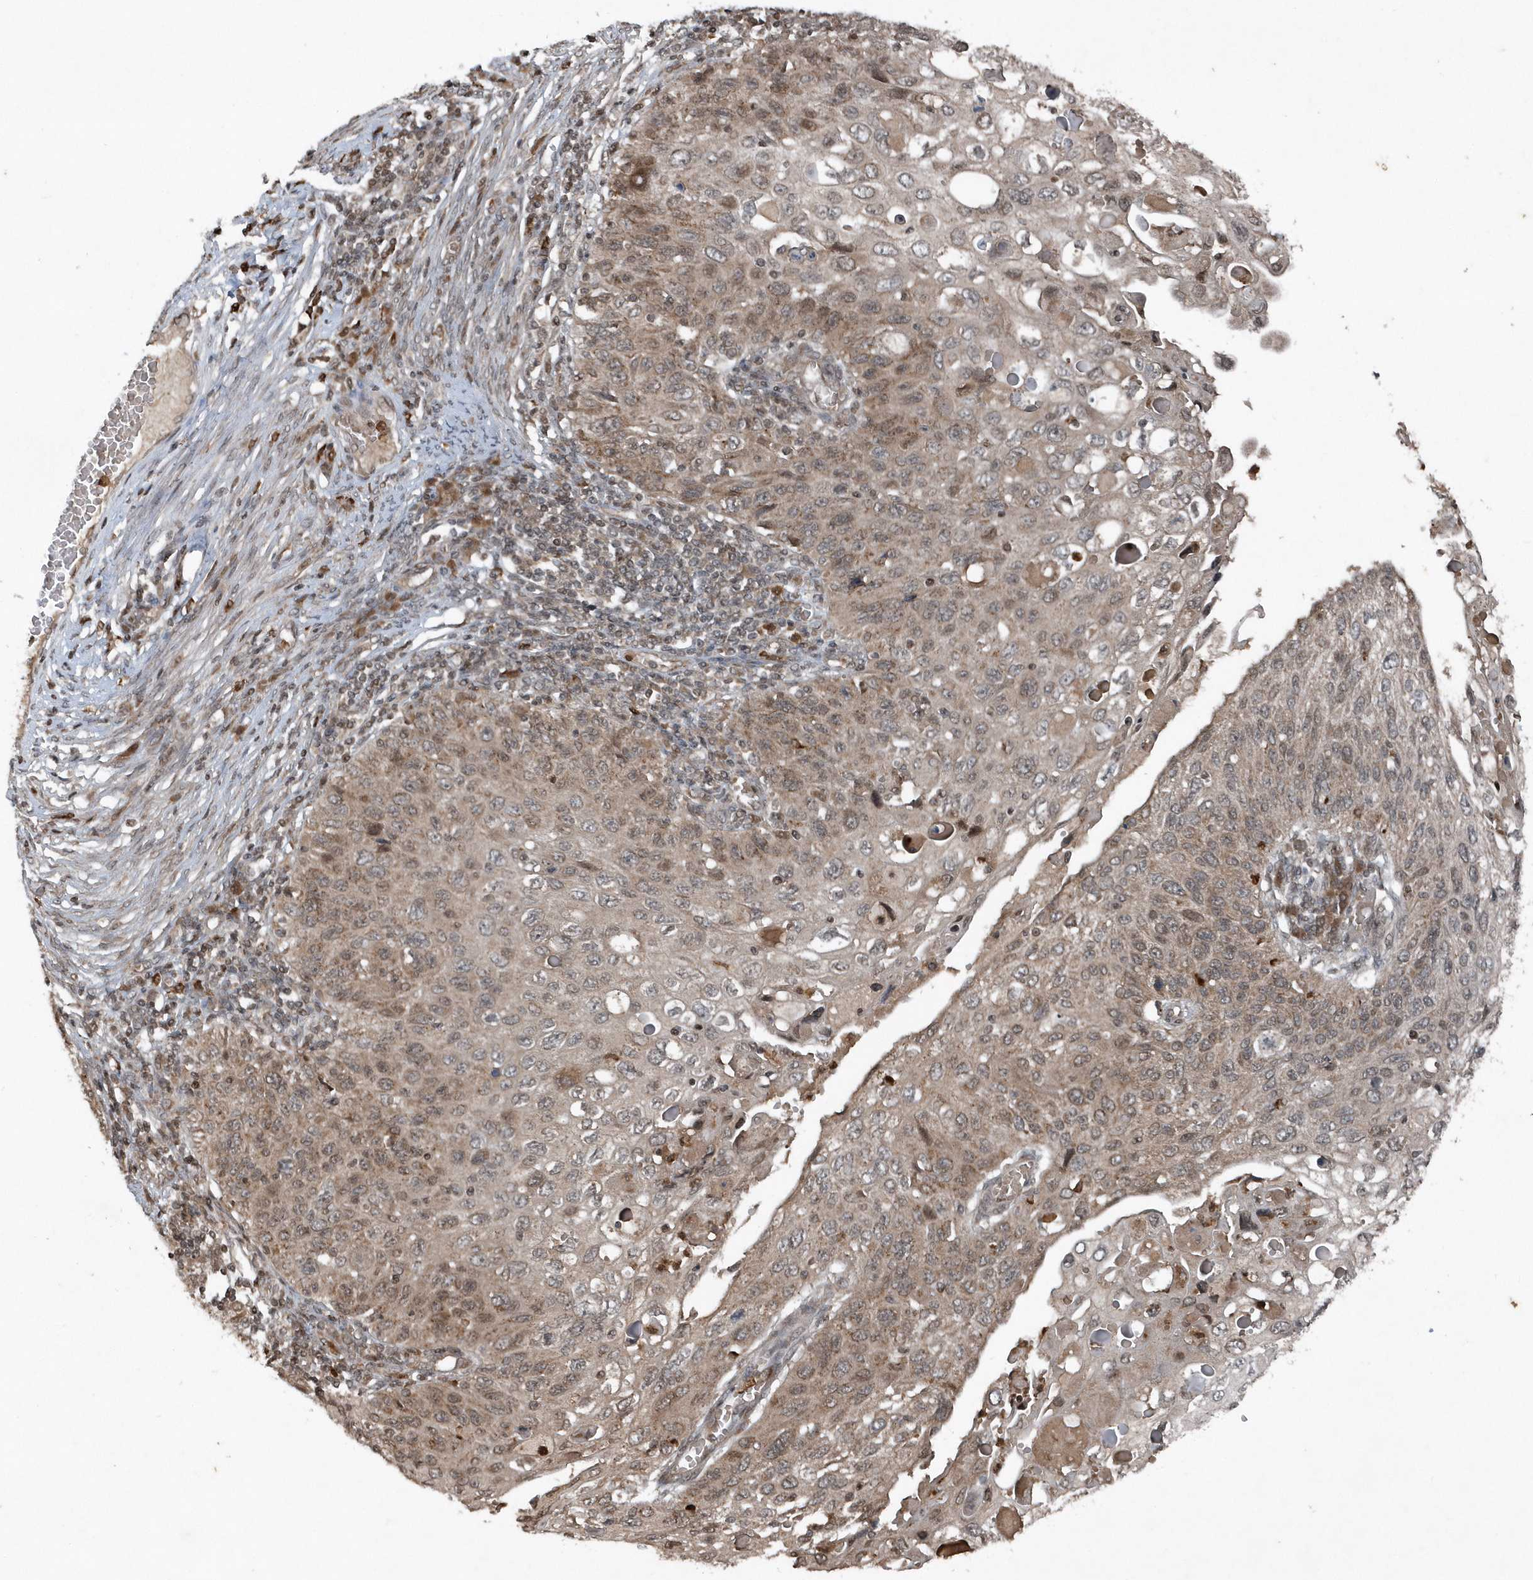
{"staining": {"intensity": "weak", "quantity": ">75%", "location": "cytoplasmic/membranous,nuclear"}, "tissue": "cervical cancer", "cell_type": "Tumor cells", "image_type": "cancer", "snomed": [{"axis": "morphology", "description": "Squamous cell carcinoma, NOS"}, {"axis": "topography", "description": "Cervix"}], "caption": "This micrograph demonstrates immunohistochemistry (IHC) staining of cervical cancer, with low weak cytoplasmic/membranous and nuclear expression in about >75% of tumor cells.", "gene": "EIF2B1", "patient": {"sex": "female", "age": 70}}